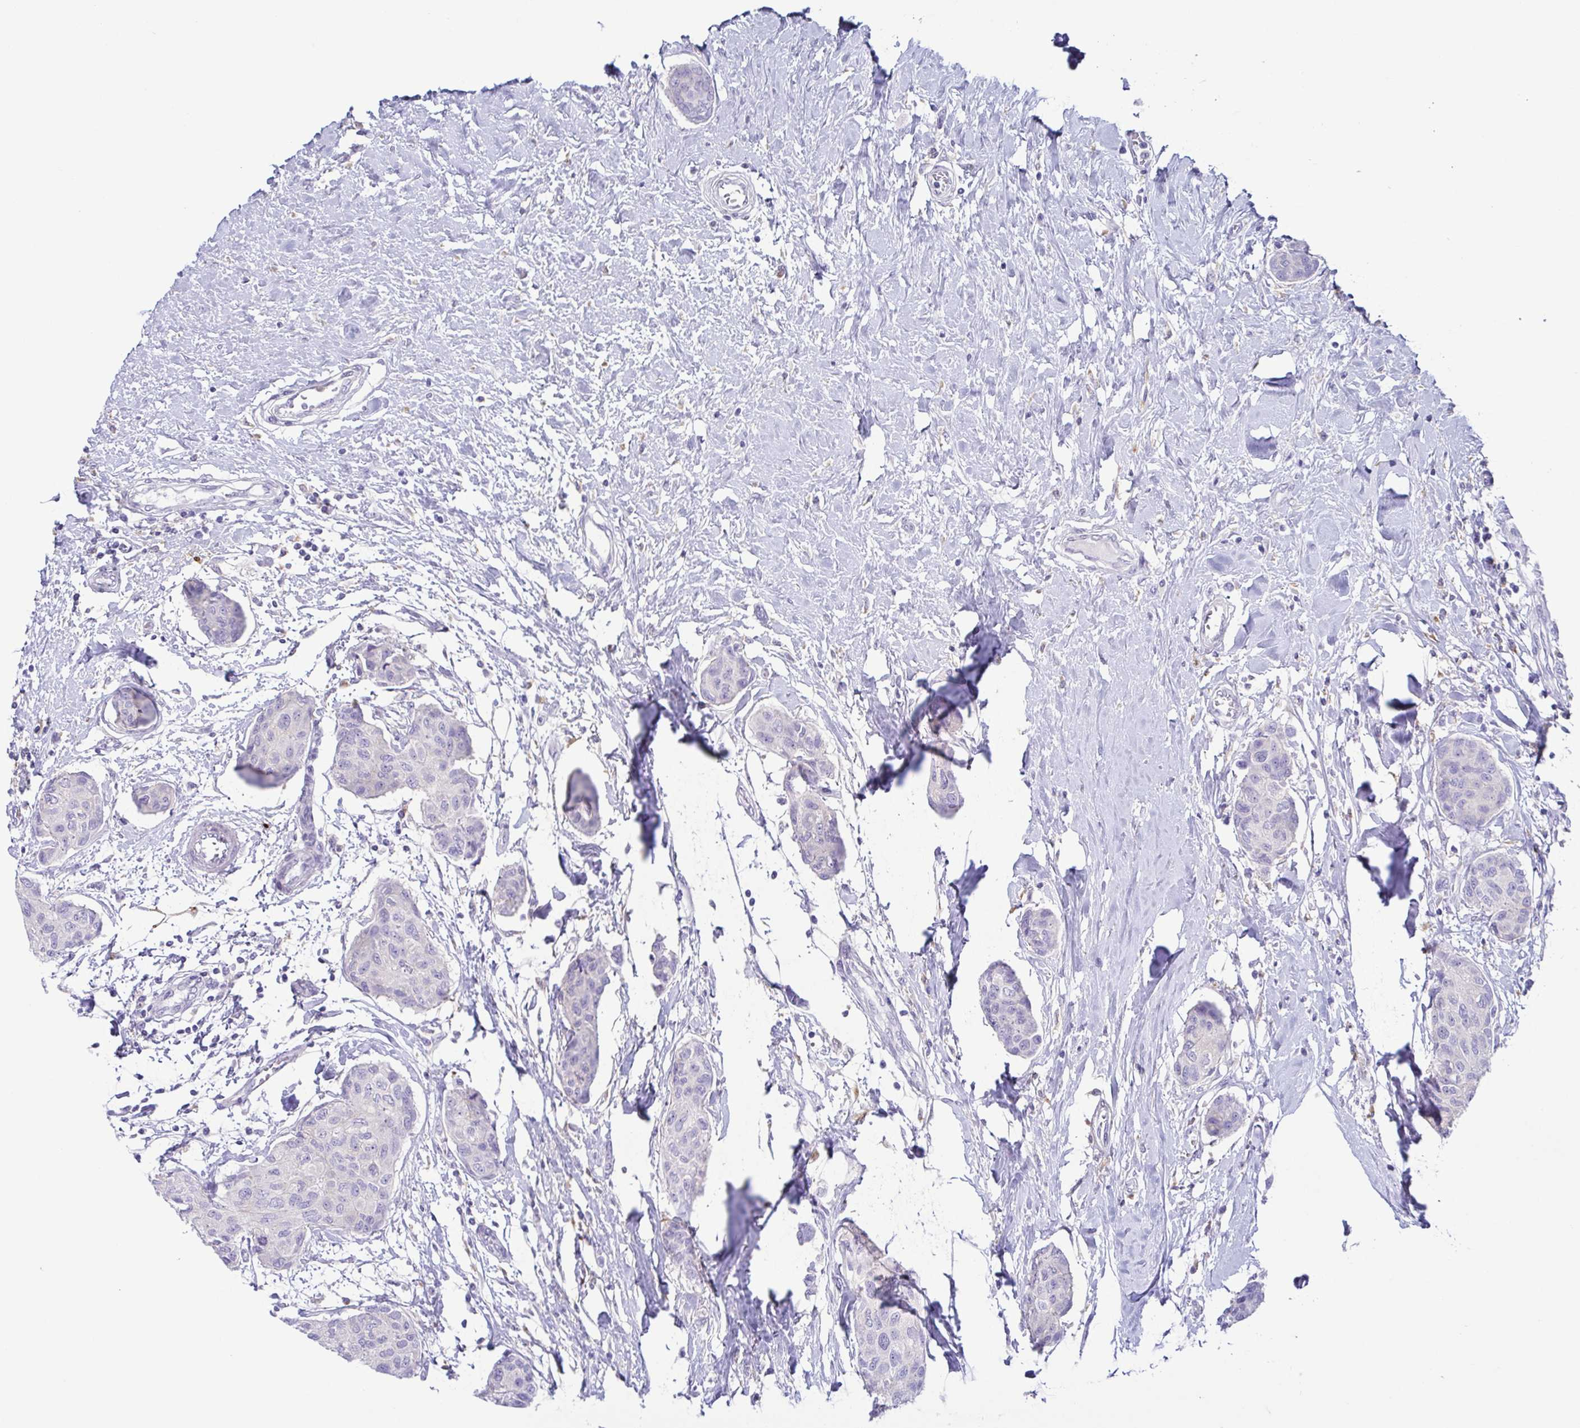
{"staining": {"intensity": "negative", "quantity": "none", "location": "none"}, "tissue": "breast cancer", "cell_type": "Tumor cells", "image_type": "cancer", "snomed": [{"axis": "morphology", "description": "Duct carcinoma"}, {"axis": "topography", "description": "Breast"}], "caption": "Immunohistochemistry image of infiltrating ductal carcinoma (breast) stained for a protein (brown), which exhibits no staining in tumor cells.", "gene": "ATP6V1G2", "patient": {"sex": "female", "age": 80}}